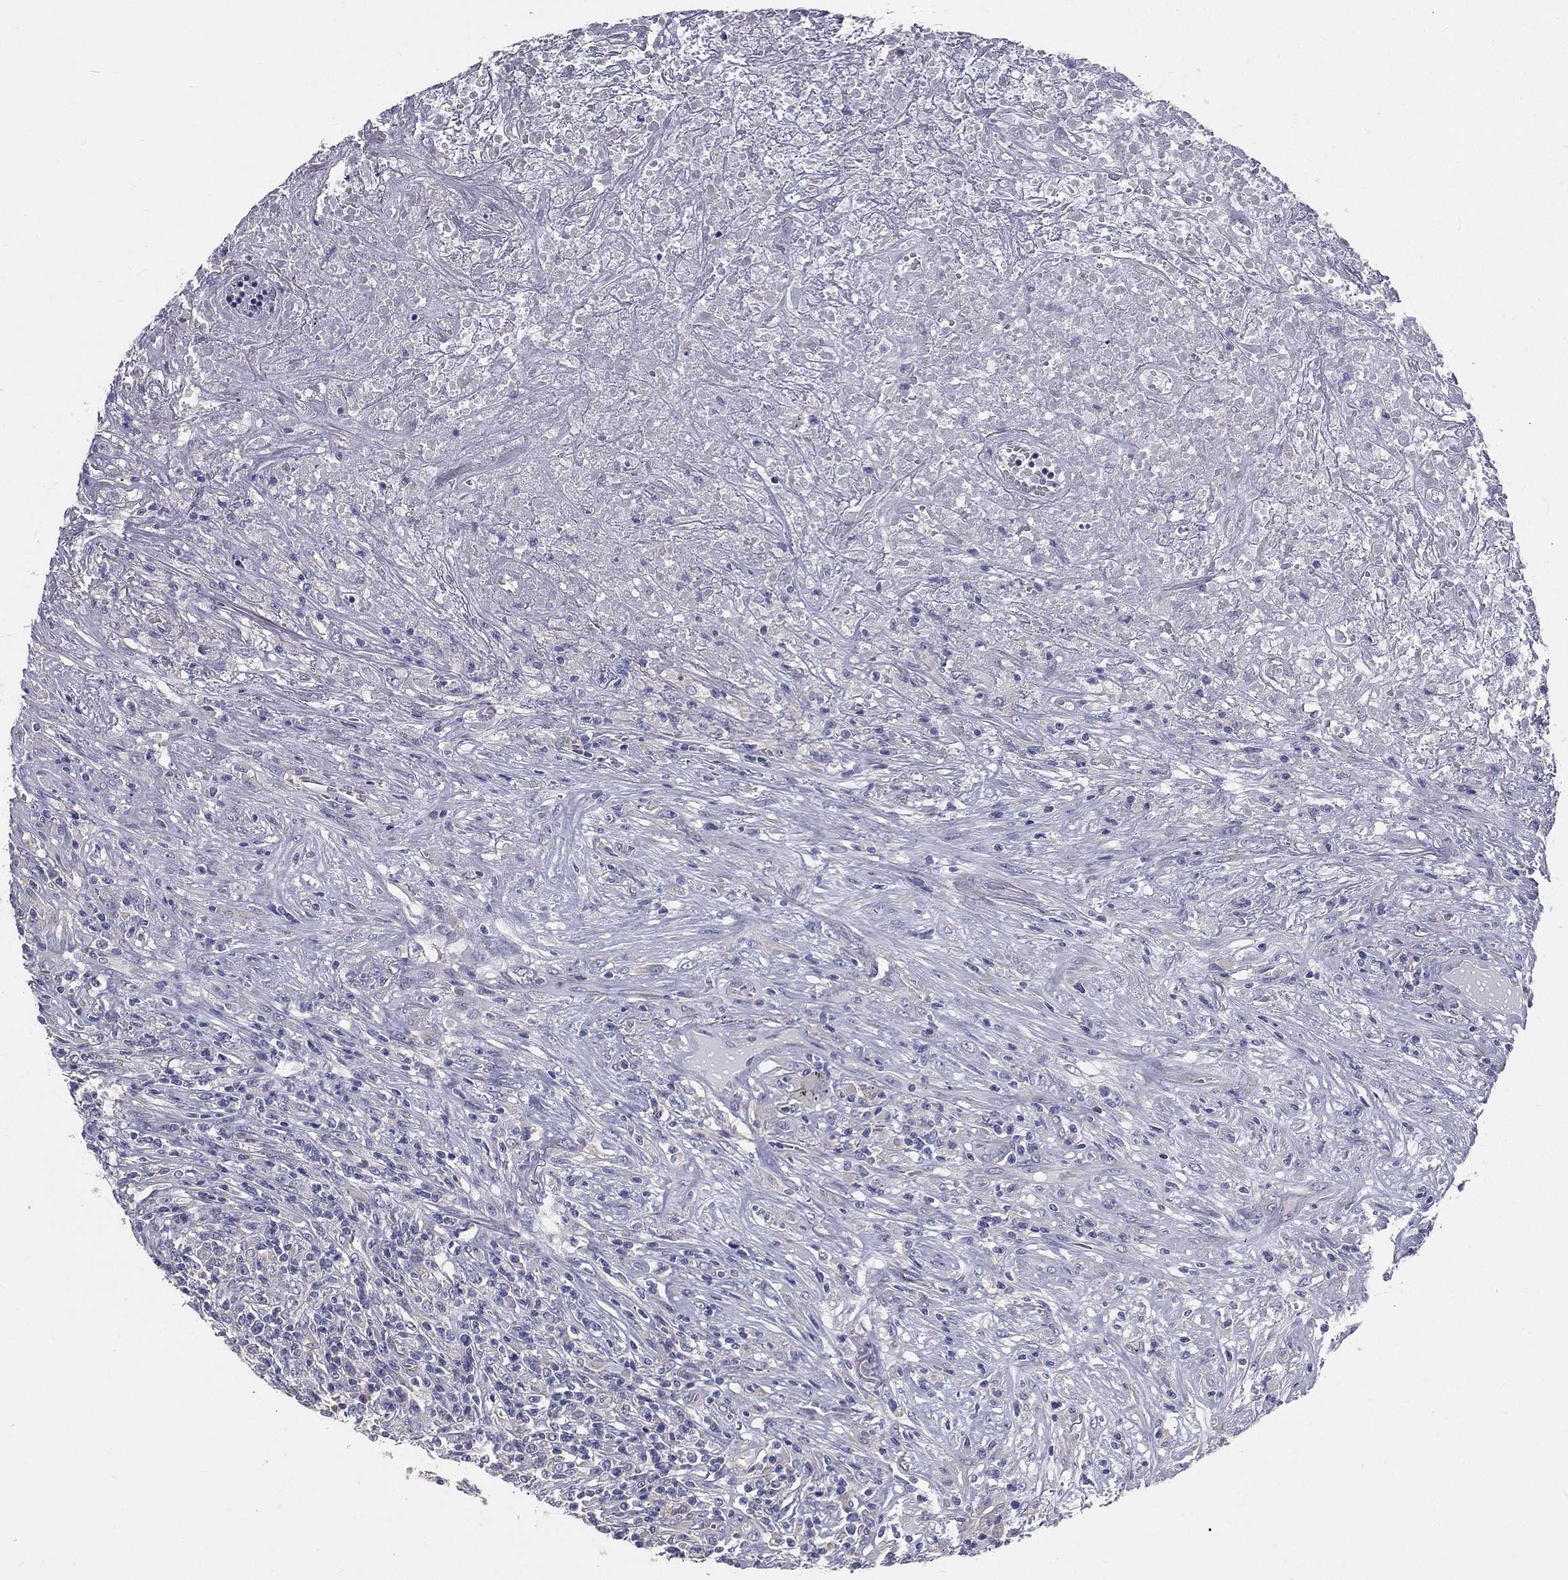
{"staining": {"intensity": "negative", "quantity": "none", "location": "none"}, "tissue": "lymphoma", "cell_type": "Tumor cells", "image_type": "cancer", "snomed": [{"axis": "morphology", "description": "Malignant lymphoma, non-Hodgkin's type, High grade"}, {"axis": "topography", "description": "Lung"}], "caption": "Protein analysis of lymphoma reveals no significant expression in tumor cells.", "gene": "MUC13", "patient": {"sex": "male", "age": 79}}